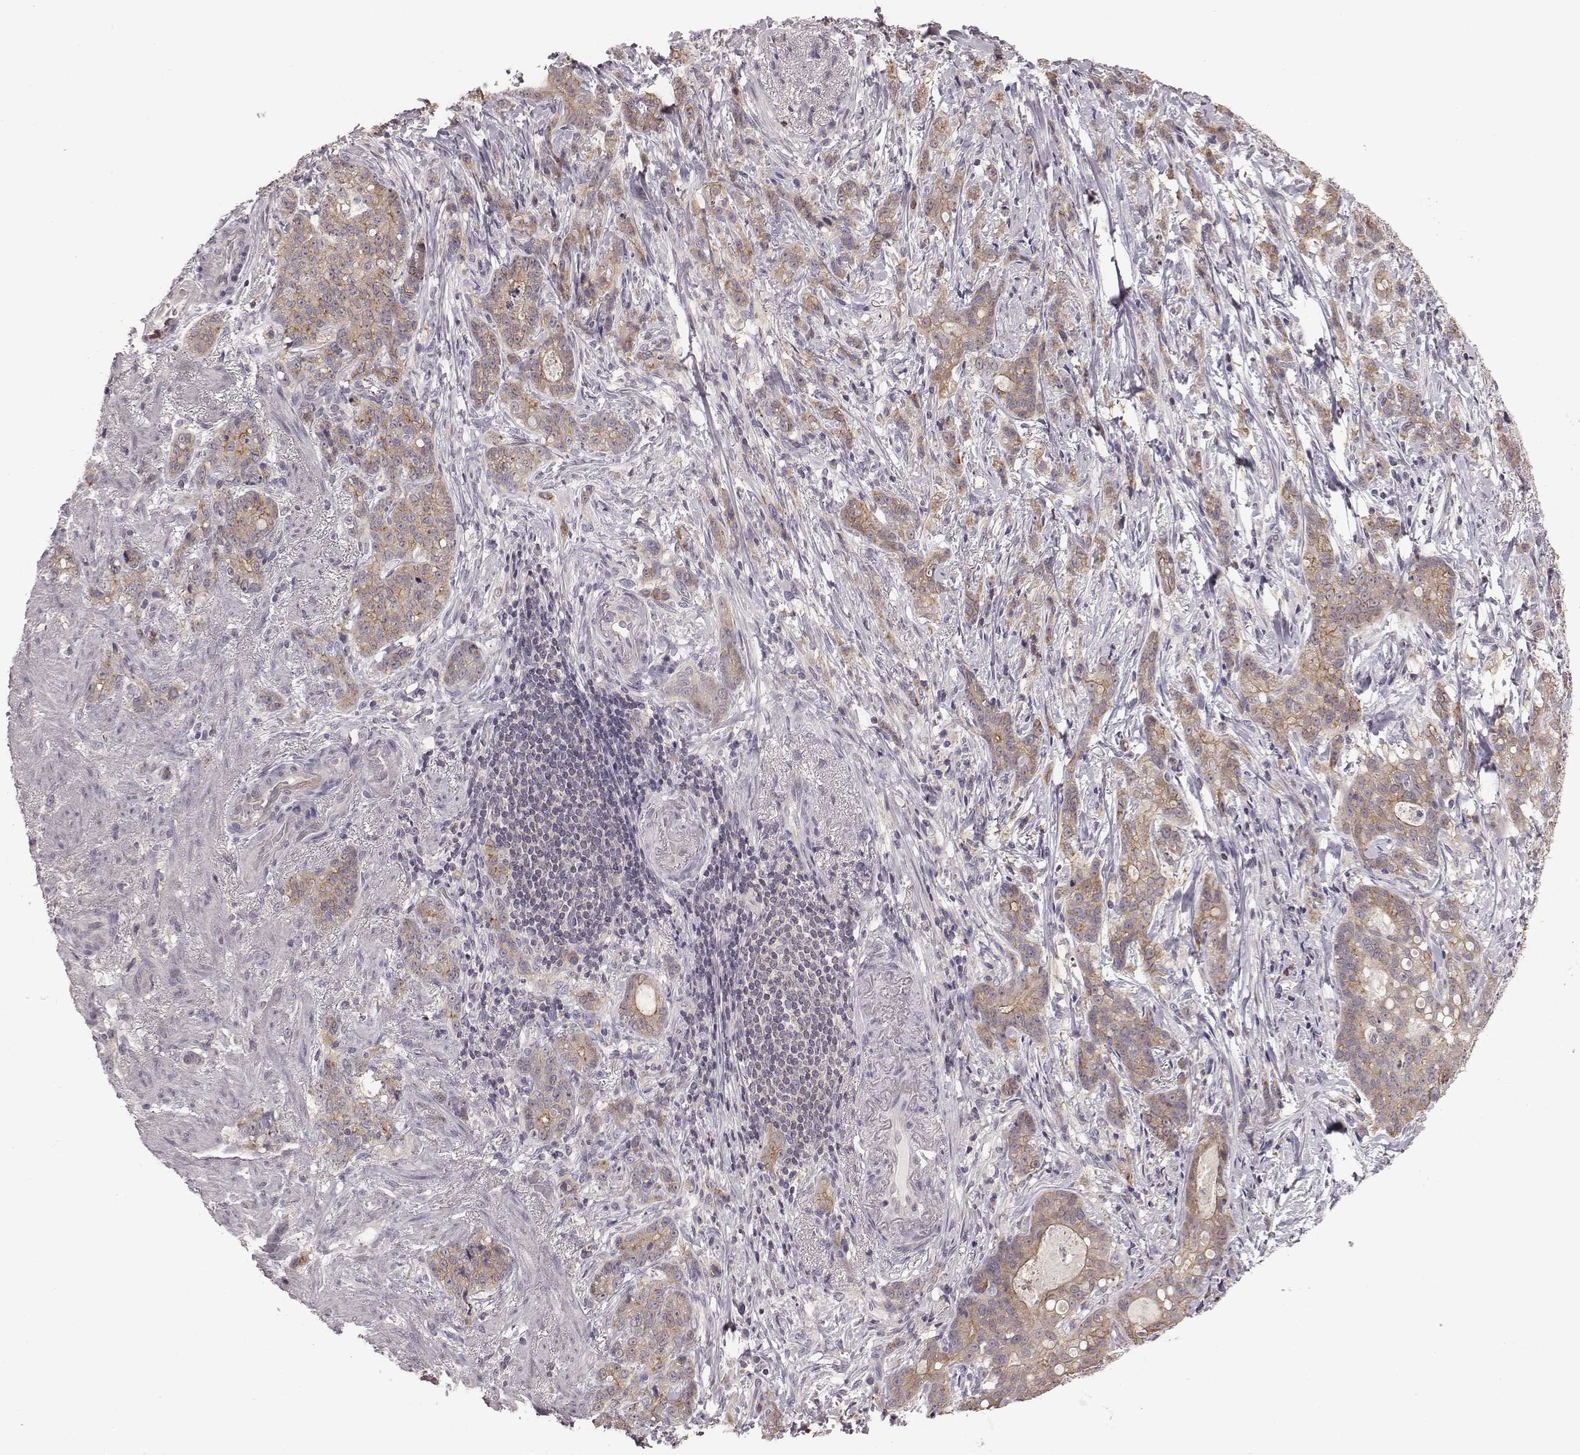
{"staining": {"intensity": "moderate", "quantity": ">75%", "location": "cytoplasmic/membranous"}, "tissue": "stomach cancer", "cell_type": "Tumor cells", "image_type": "cancer", "snomed": [{"axis": "morphology", "description": "Adenocarcinoma, NOS"}, {"axis": "topography", "description": "Stomach, lower"}], "caption": "Immunohistochemical staining of stomach cancer (adenocarcinoma) reveals medium levels of moderate cytoplasmic/membranous protein expression in about >75% of tumor cells.", "gene": "BICDL1", "patient": {"sex": "male", "age": 88}}